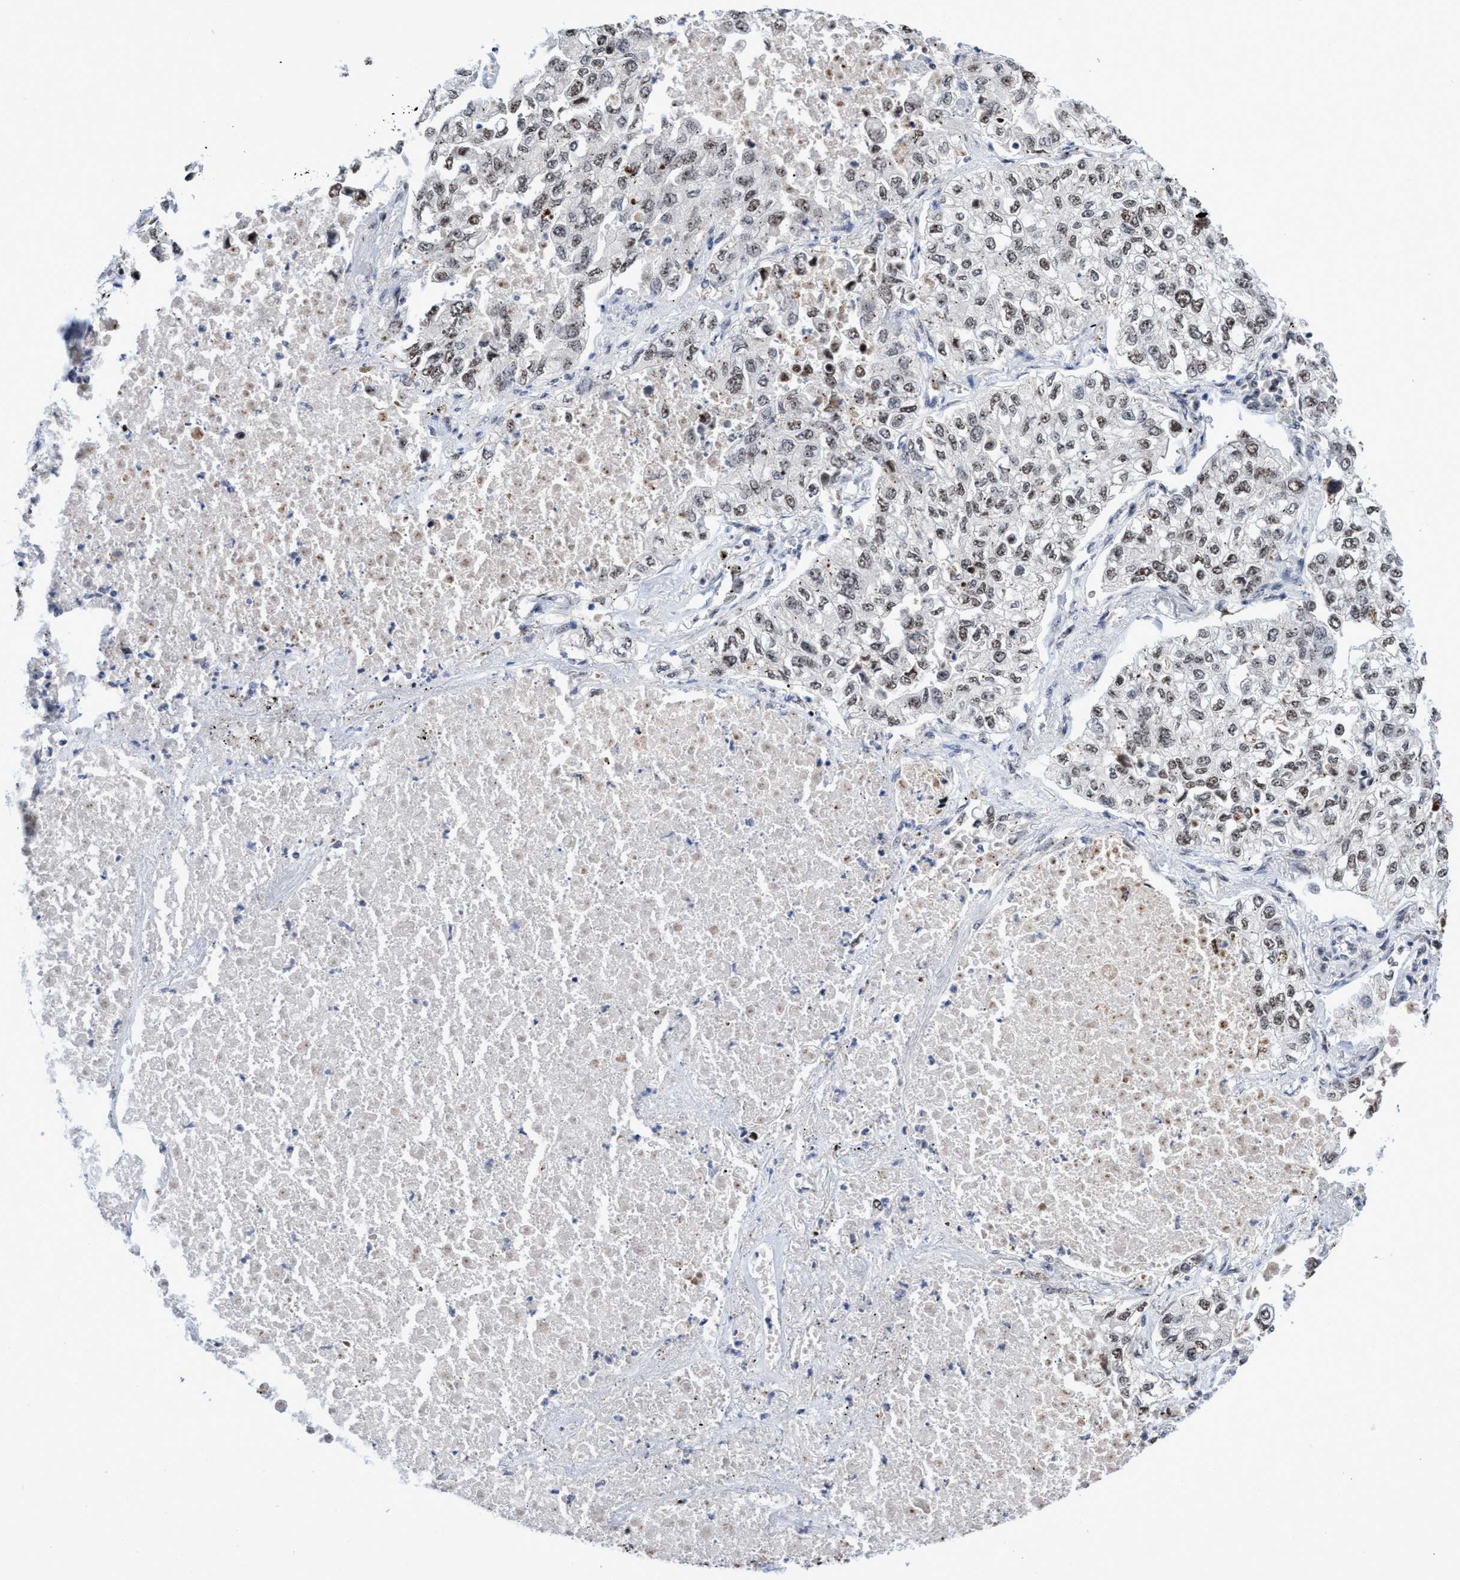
{"staining": {"intensity": "weak", "quantity": "25%-75%", "location": "nuclear"}, "tissue": "lung cancer", "cell_type": "Tumor cells", "image_type": "cancer", "snomed": [{"axis": "morphology", "description": "Inflammation, NOS"}, {"axis": "morphology", "description": "Adenocarcinoma, NOS"}, {"axis": "topography", "description": "Lung"}], "caption": "Lung cancer was stained to show a protein in brown. There is low levels of weak nuclear positivity in about 25%-75% of tumor cells.", "gene": "EFCAB10", "patient": {"sex": "male", "age": 63}}